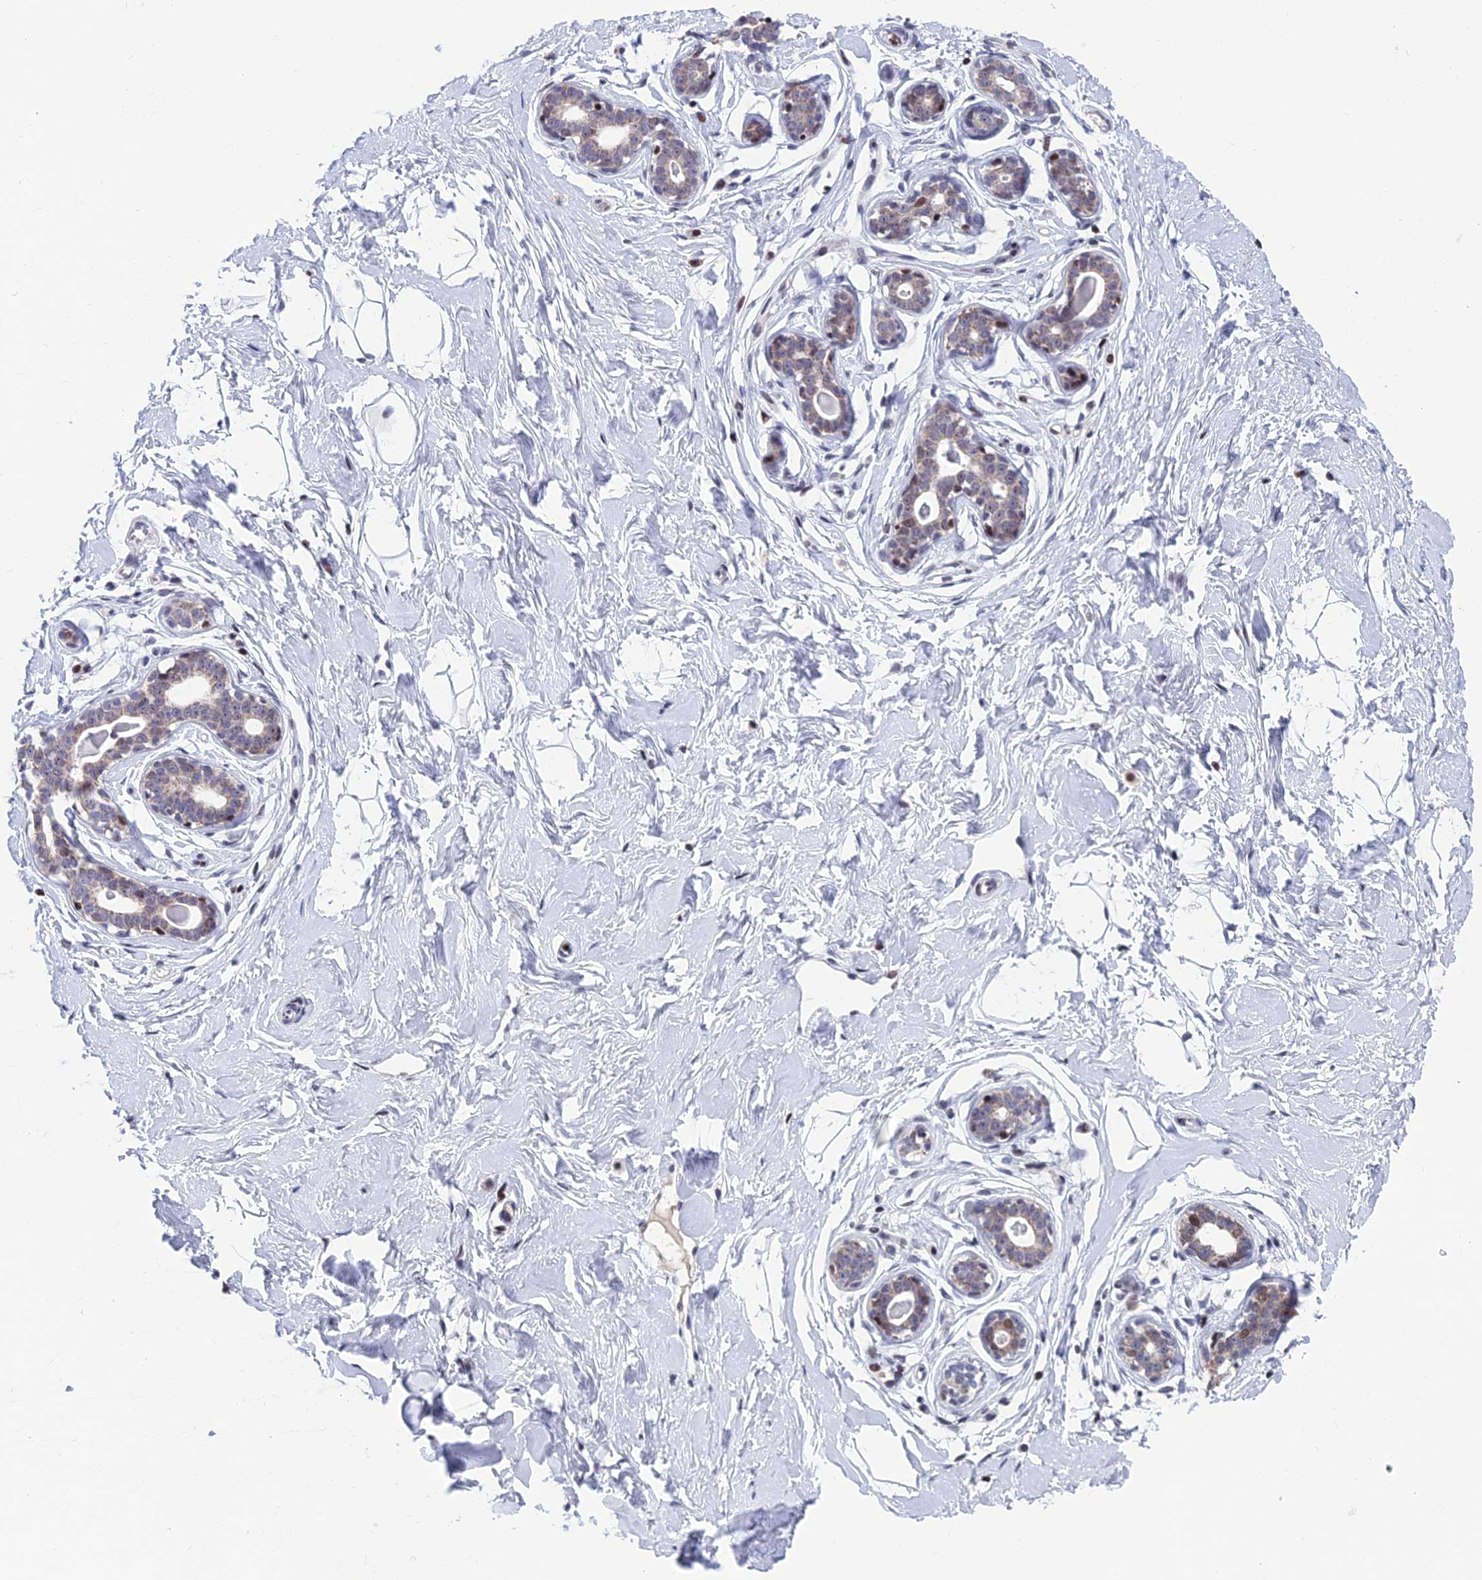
{"staining": {"intensity": "negative", "quantity": "none", "location": "none"}, "tissue": "breast", "cell_type": "Adipocytes", "image_type": "normal", "snomed": [{"axis": "morphology", "description": "Normal tissue, NOS"}, {"axis": "morphology", "description": "Adenoma, NOS"}, {"axis": "topography", "description": "Breast"}], "caption": "Immunohistochemistry (IHC) image of unremarkable breast: breast stained with DAB (3,3'-diaminobenzidine) displays no significant protein expression in adipocytes. (Brightfield microscopy of DAB immunohistochemistry (IHC) at high magnification).", "gene": "AFF3", "patient": {"sex": "female", "age": 23}}